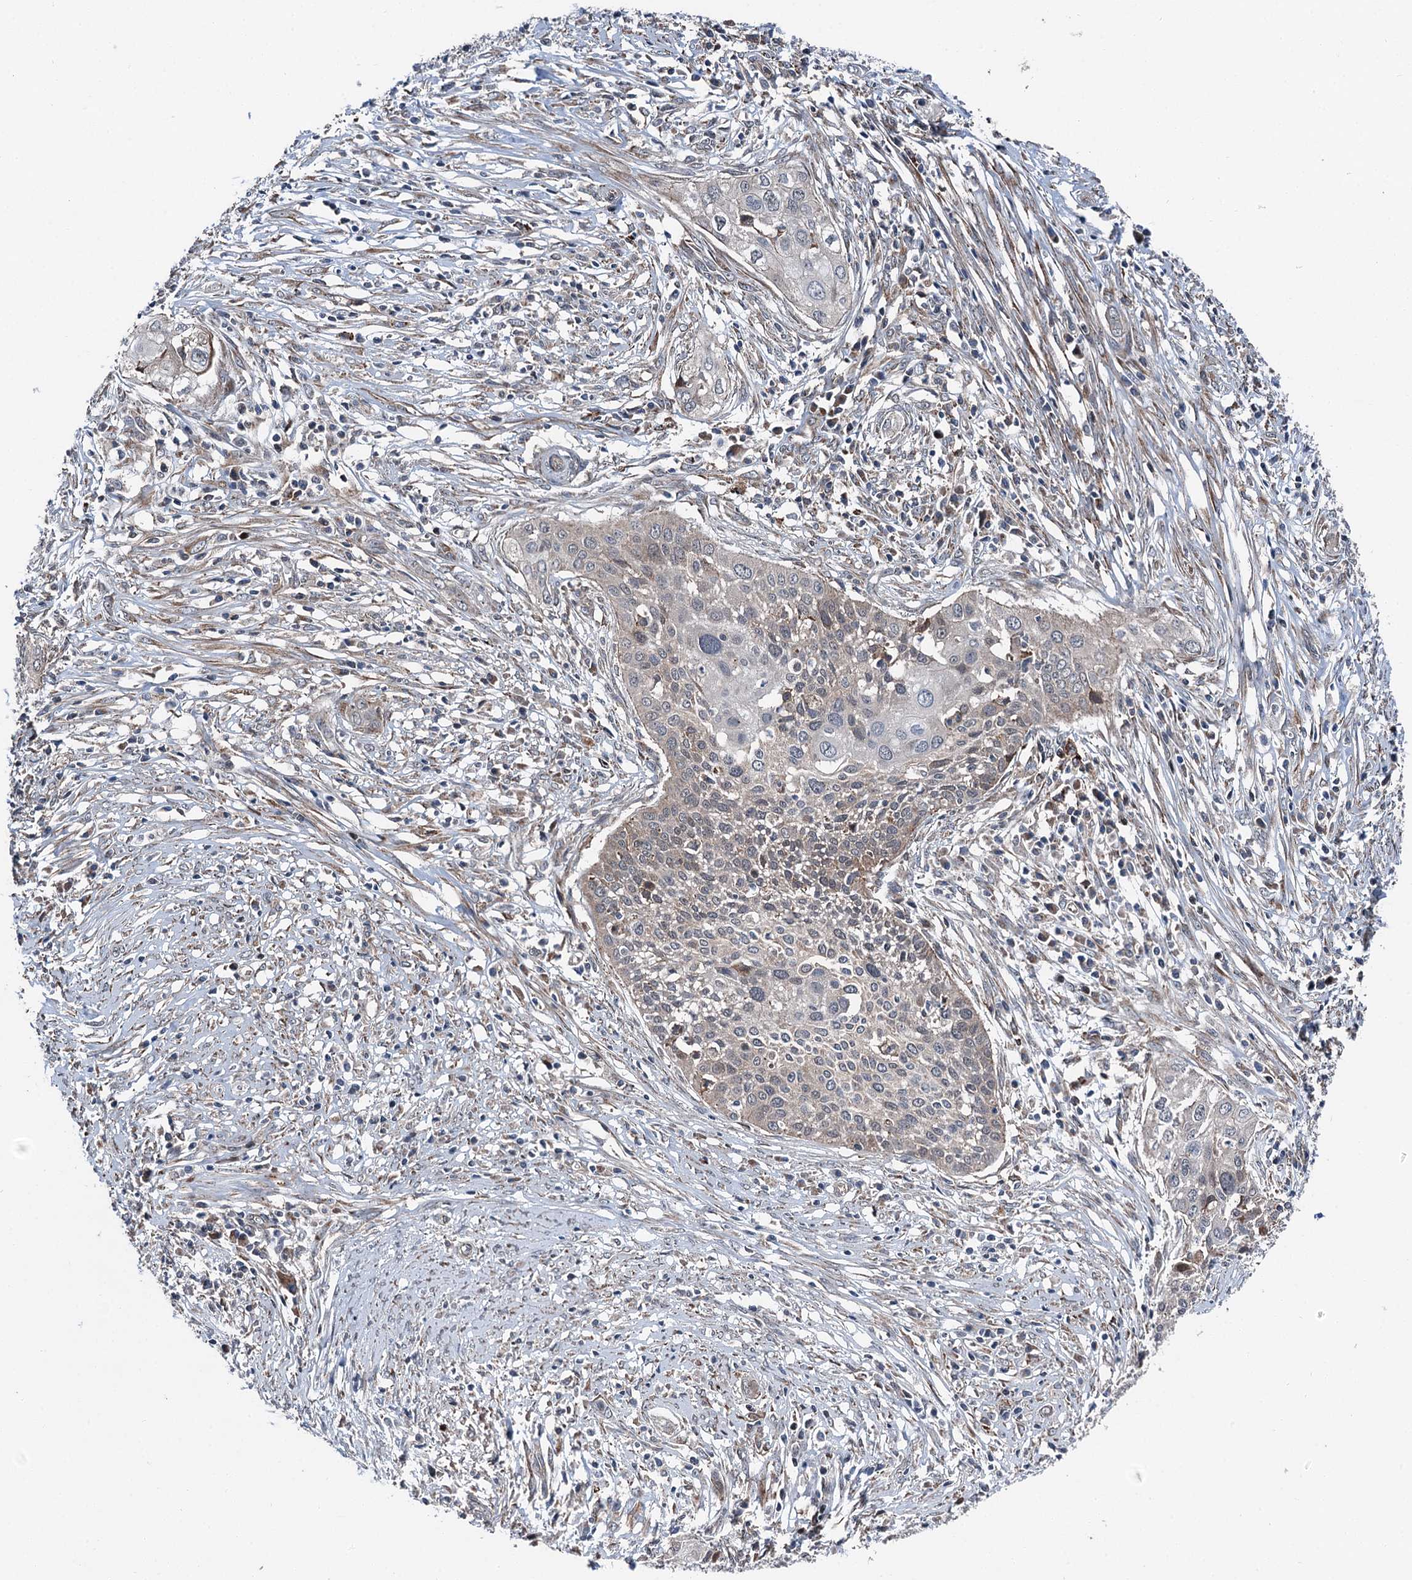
{"staining": {"intensity": "negative", "quantity": "none", "location": "none"}, "tissue": "cervical cancer", "cell_type": "Tumor cells", "image_type": "cancer", "snomed": [{"axis": "morphology", "description": "Squamous cell carcinoma, NOS"}, {"axis": "topography", "description": "Cervix"}], "caption": "Immunohistochemistry image of neoplastic tissue: human cervical cancer (squamous cell carcinoma) stained with DAB (3,3'-diaminobenzidine) shows no significant protein staining in tumor cells. Brightfield microscopy of IHC stained with DAB (3,3'-diaminobenzidine) (brown) and hematoxylin (blue), captured at high magnification.", "gene": "POLR1D", "patient": {"sex": "female", "age": 34}}